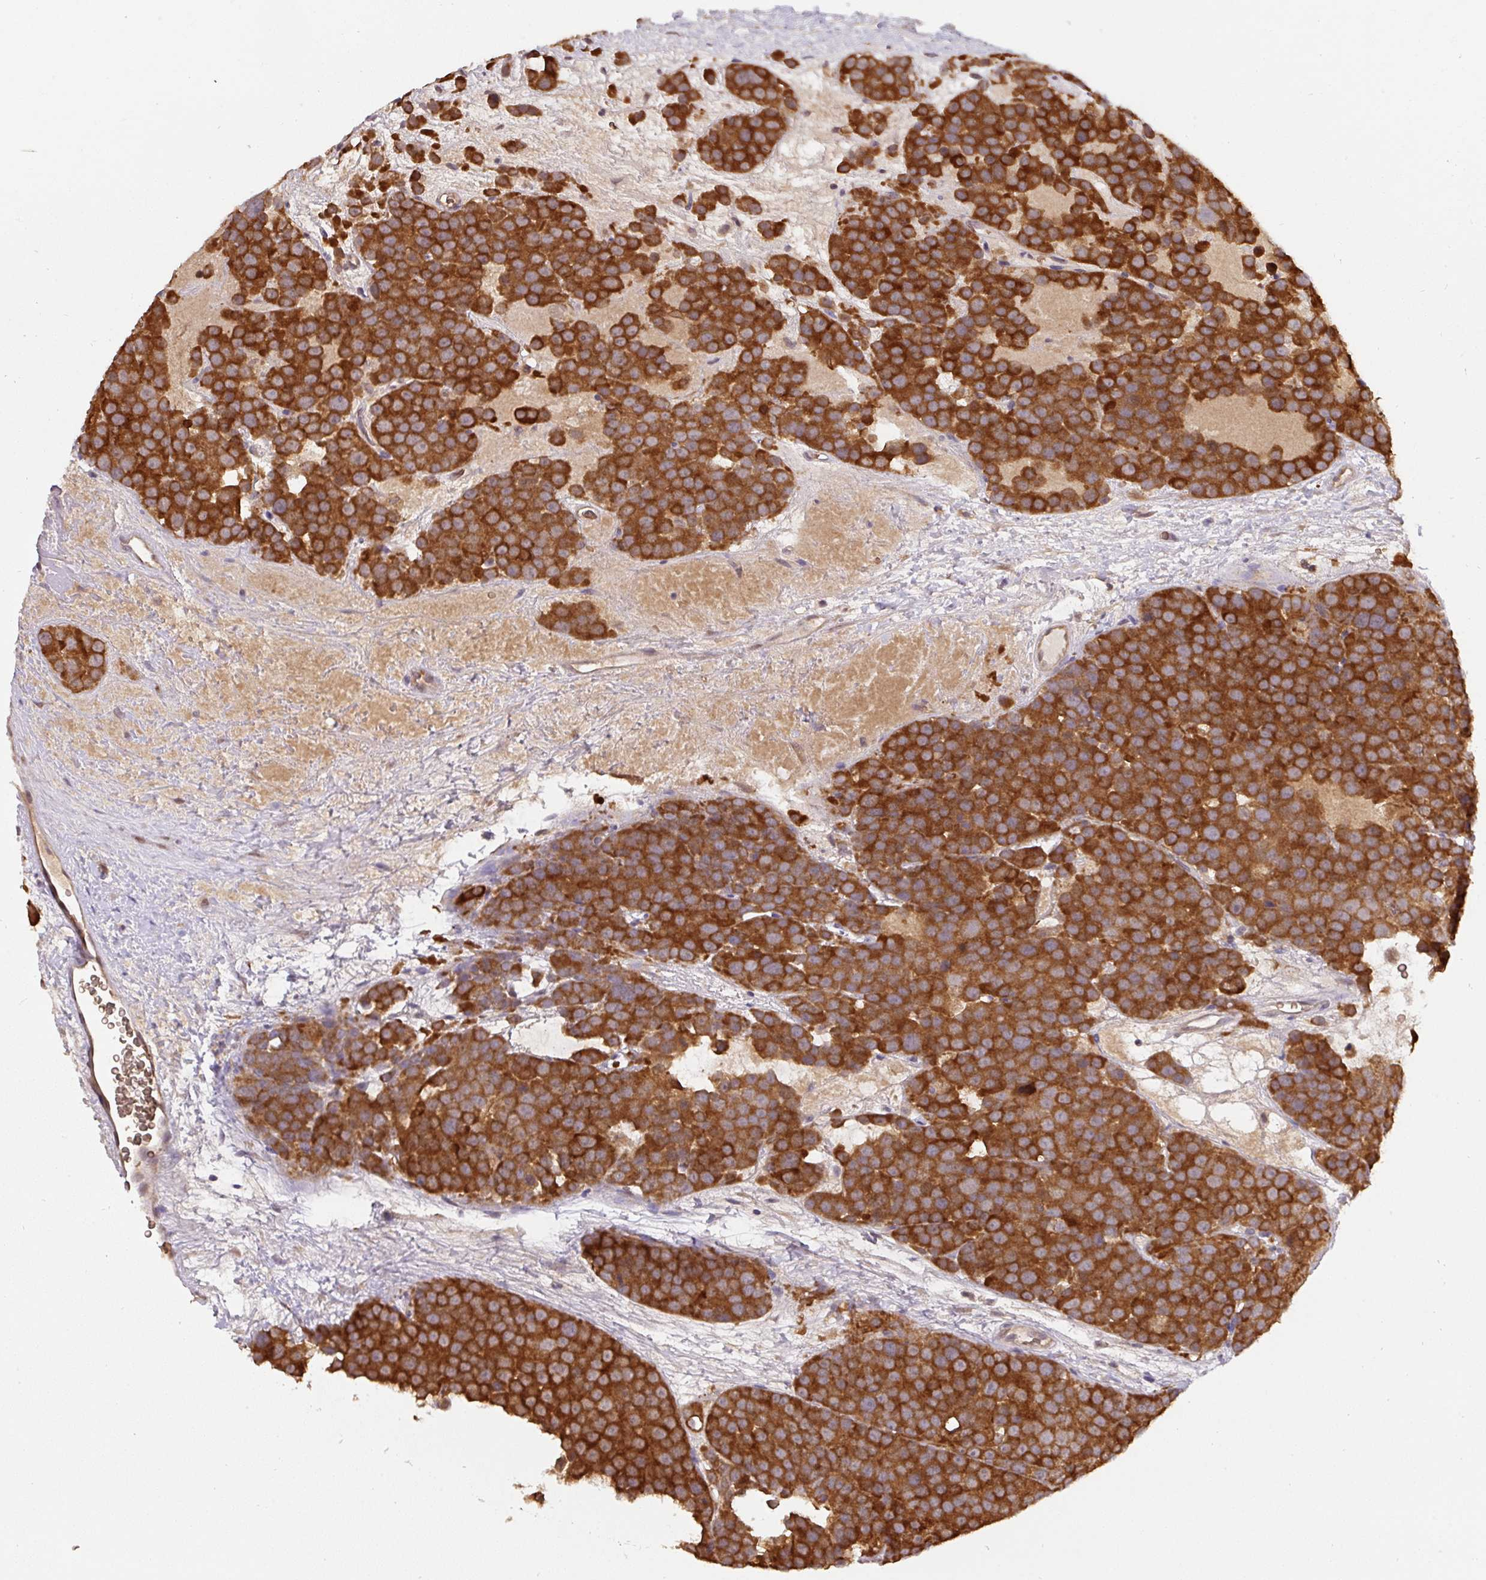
{"staining": {"intensity": "strong", "quantity": ">75%", "location": "cytoplasmic/membranous"}, "tissue": "testis cancer", "cell_type": "Tumor cells", "image_type": "cancer", "snomed": [{"axis": "morphology", "description": "Seminoma, NOS"}, {"axis": "topography", "description": "Testis"}], "caption": "A micrograph of testis seminoma stained for a protein demonstrates strong cytoplasmic/membranous brown staining in tumor cells. (DAB = brown stain, brightfield microscopy at high magnification).", "gene": "ST13", "patient": {"sex": "male", "age": 71}}